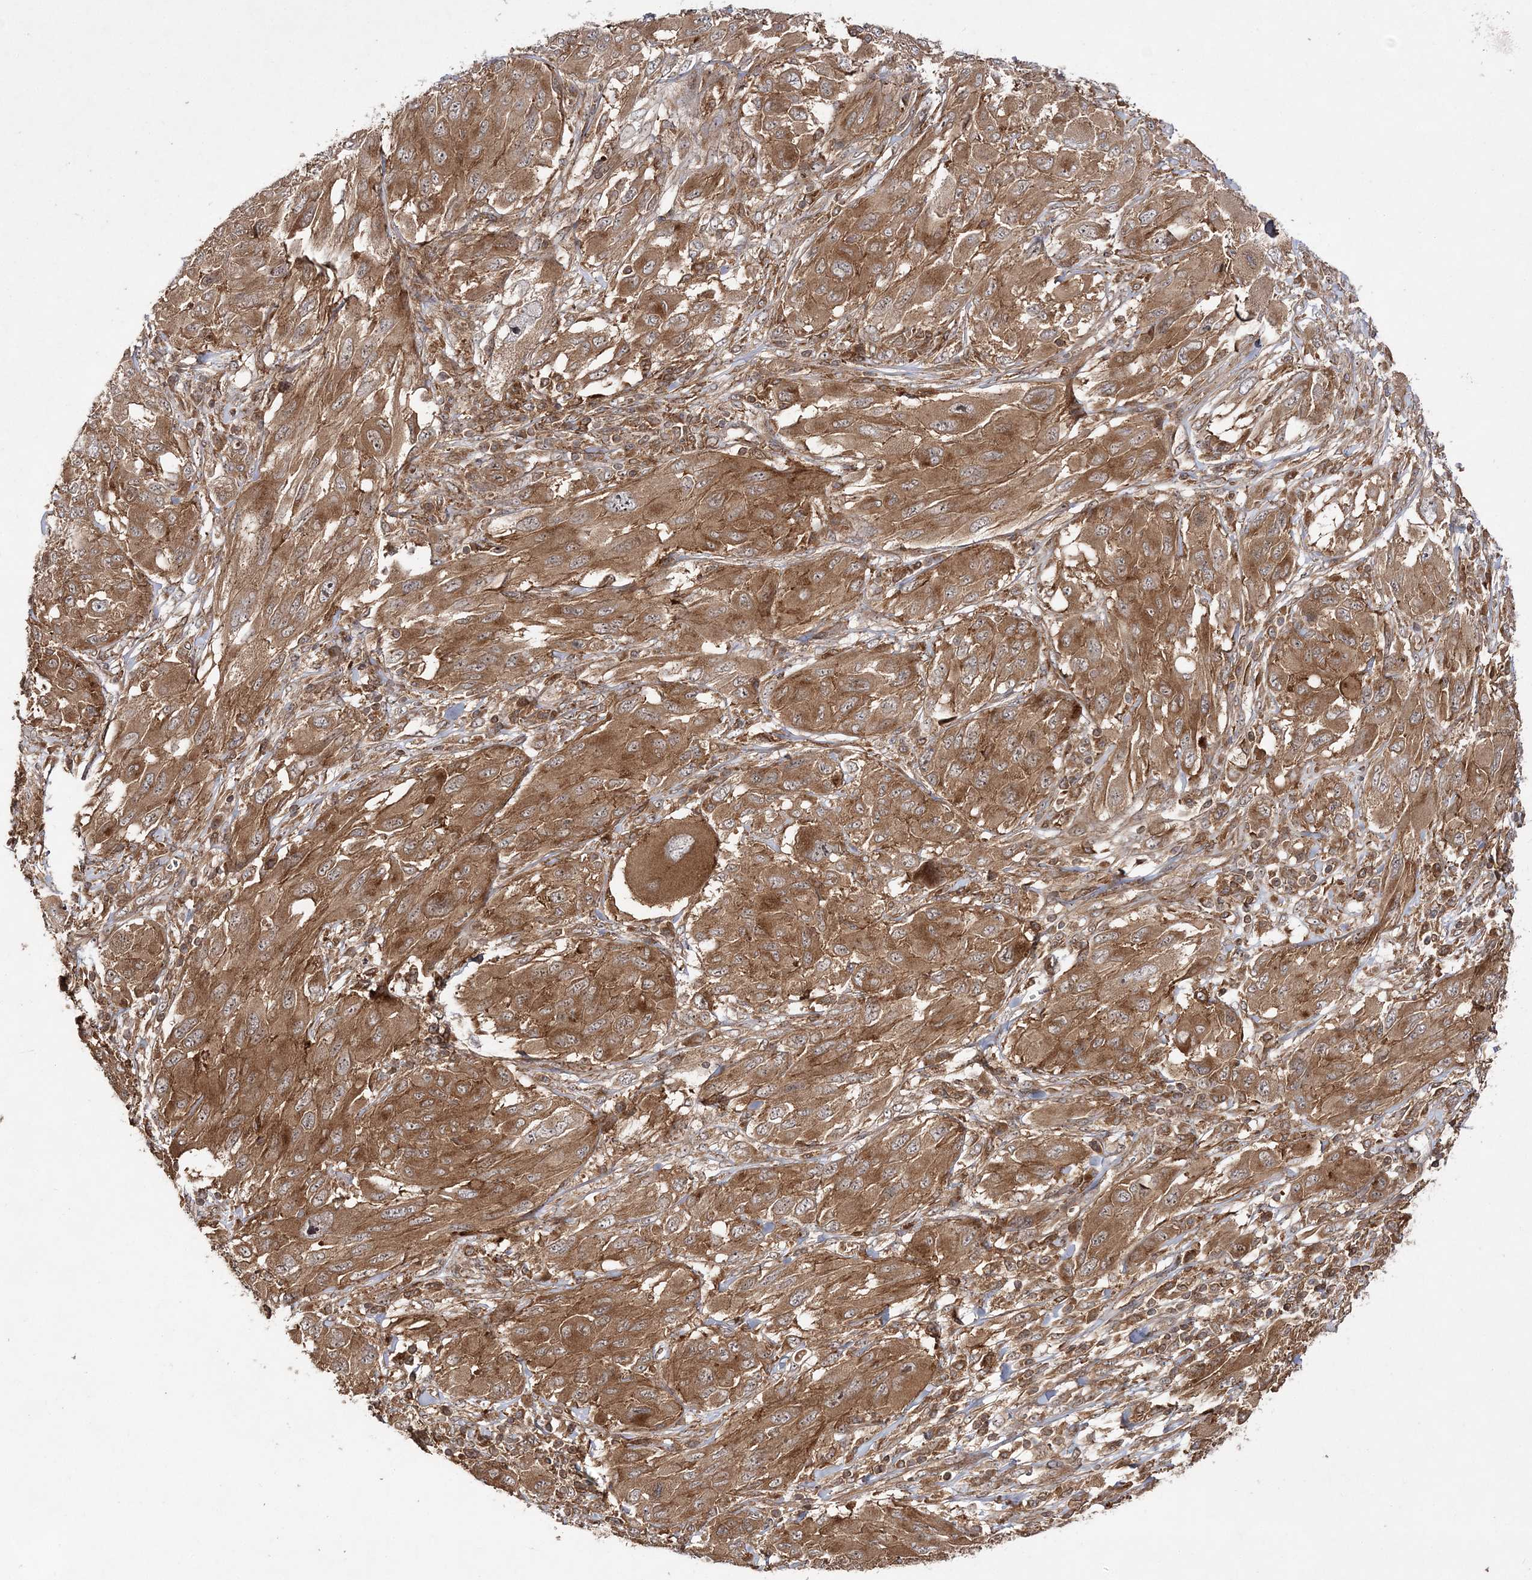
{"staining": {"intensity": "moderate", "quantity": ">75%", "location": "cytoplasmic/membranous"}, "tissue": "melanoma", "cell_type": "Tumor cells", "image_type": "cancer", "snomed": [{"axis": "morphology", "description": "Malignant melanoma, NOS"}, {"axis": "topography", "description": "Skin"}], "caption": "IHC (DAB (3,3'-diaminobenzidine)) staining of malignant melanoma reveals moderate cytoplasmic/membranous protein positivity in approximately >75% of tumor cells. The protein is shown in brown color, while the nuclei are stained blue.", "gene": "TMEM9B", "patient": {"sex": "female", "age": 91}}